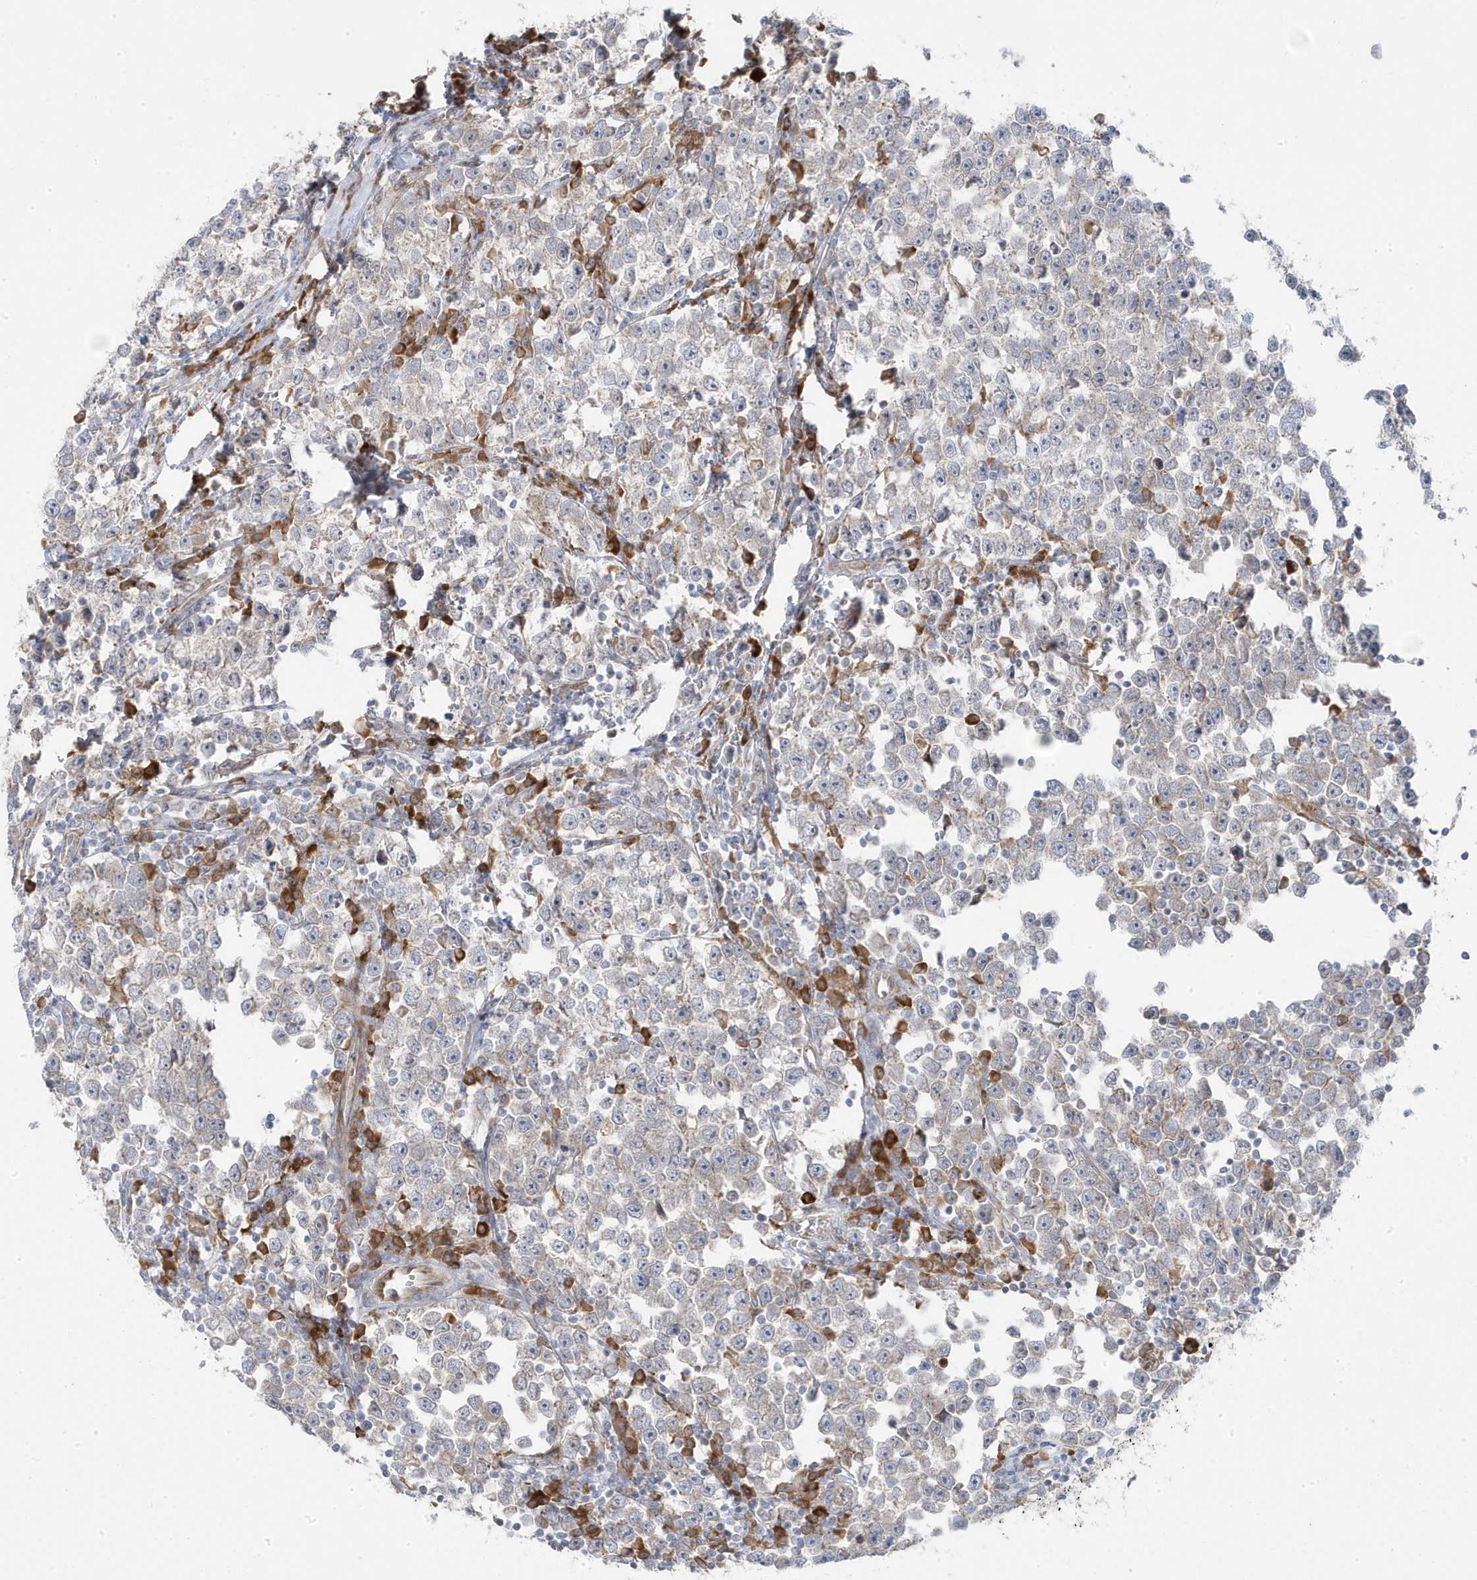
{"staining": {"intensity": "negative", "quantity": "none", "location": "none"}, "tissue": "testis cancer", "cell_type": "Tumor cells", "image_type": "cancer", "snomed": [{"axis": "morphology", "description": "Normal tissue, NOS"}, {"axis": "morphology", "description": "Seminoma, NOS"}, {"axis": "topography", "description": "Testis"}], "caption": "Testis cancer (seminoma) was stained to show a protein in brown. There is no significant positivity in tumor cells. (DAB immunohistochemistry, high magnification).", "gene": "ZNF654", "patient": {"sex": "male", "age": 43}}